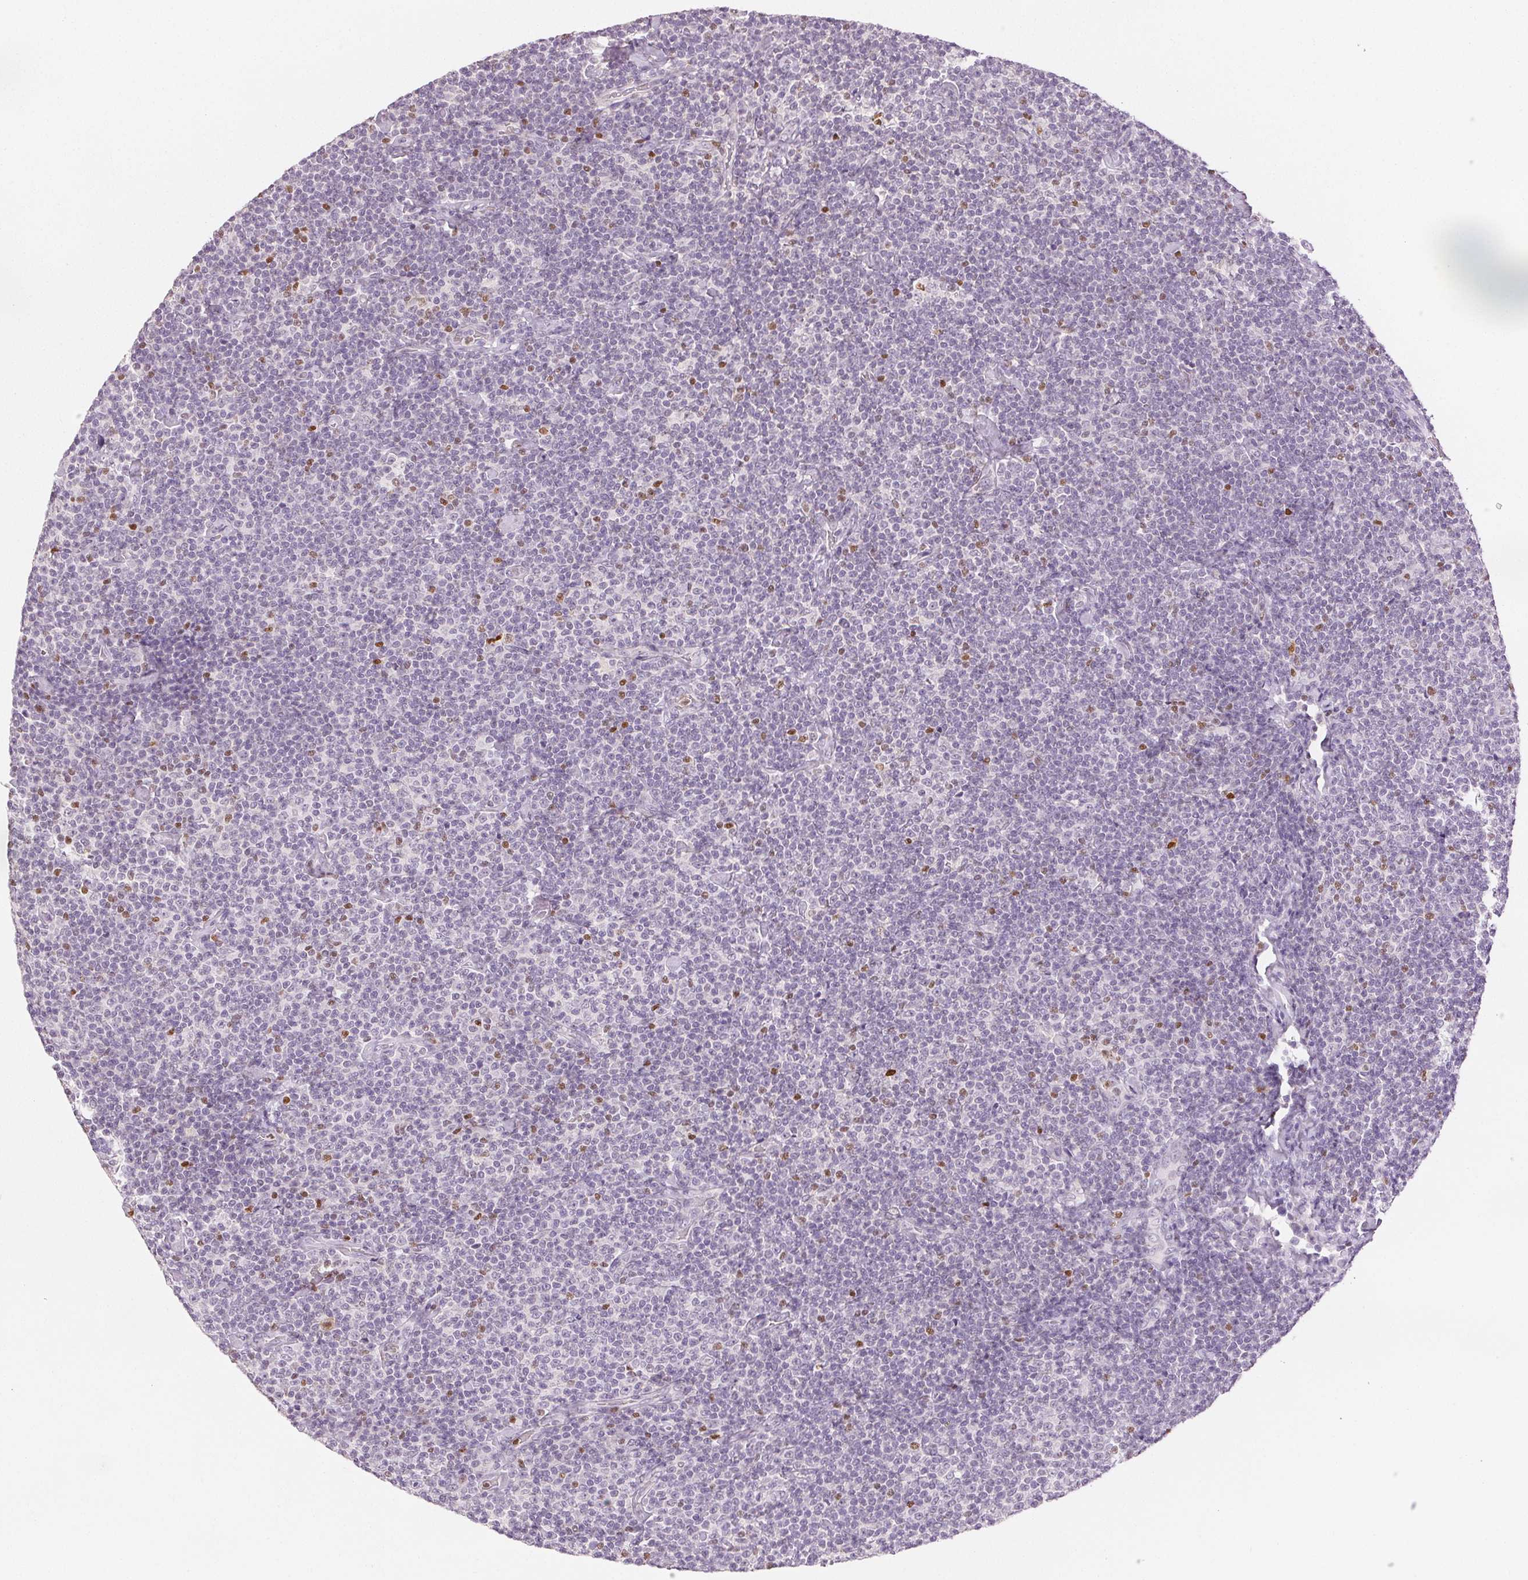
{"staining": {"intensity": "negative", "quantity": "none", "location": "none"}, "tissue": "lymphoma", "cell_type": "Tumor cells", "image_type": "cancer", "snomed": [{"axis": "morphology", "description": "Malignant lymphoma, non-Hodgkin's type, Low grade"}, {"axis": "topography", "description": "Lymph node"}], "caption": "Immunohistochemical staining of human malignant lymphoma, non-Hodgkin's type (low-grade) shows no significant staining in tumor cells.", "gene": "RUNX2", "patient": {"sex": "male", "age": 81}}